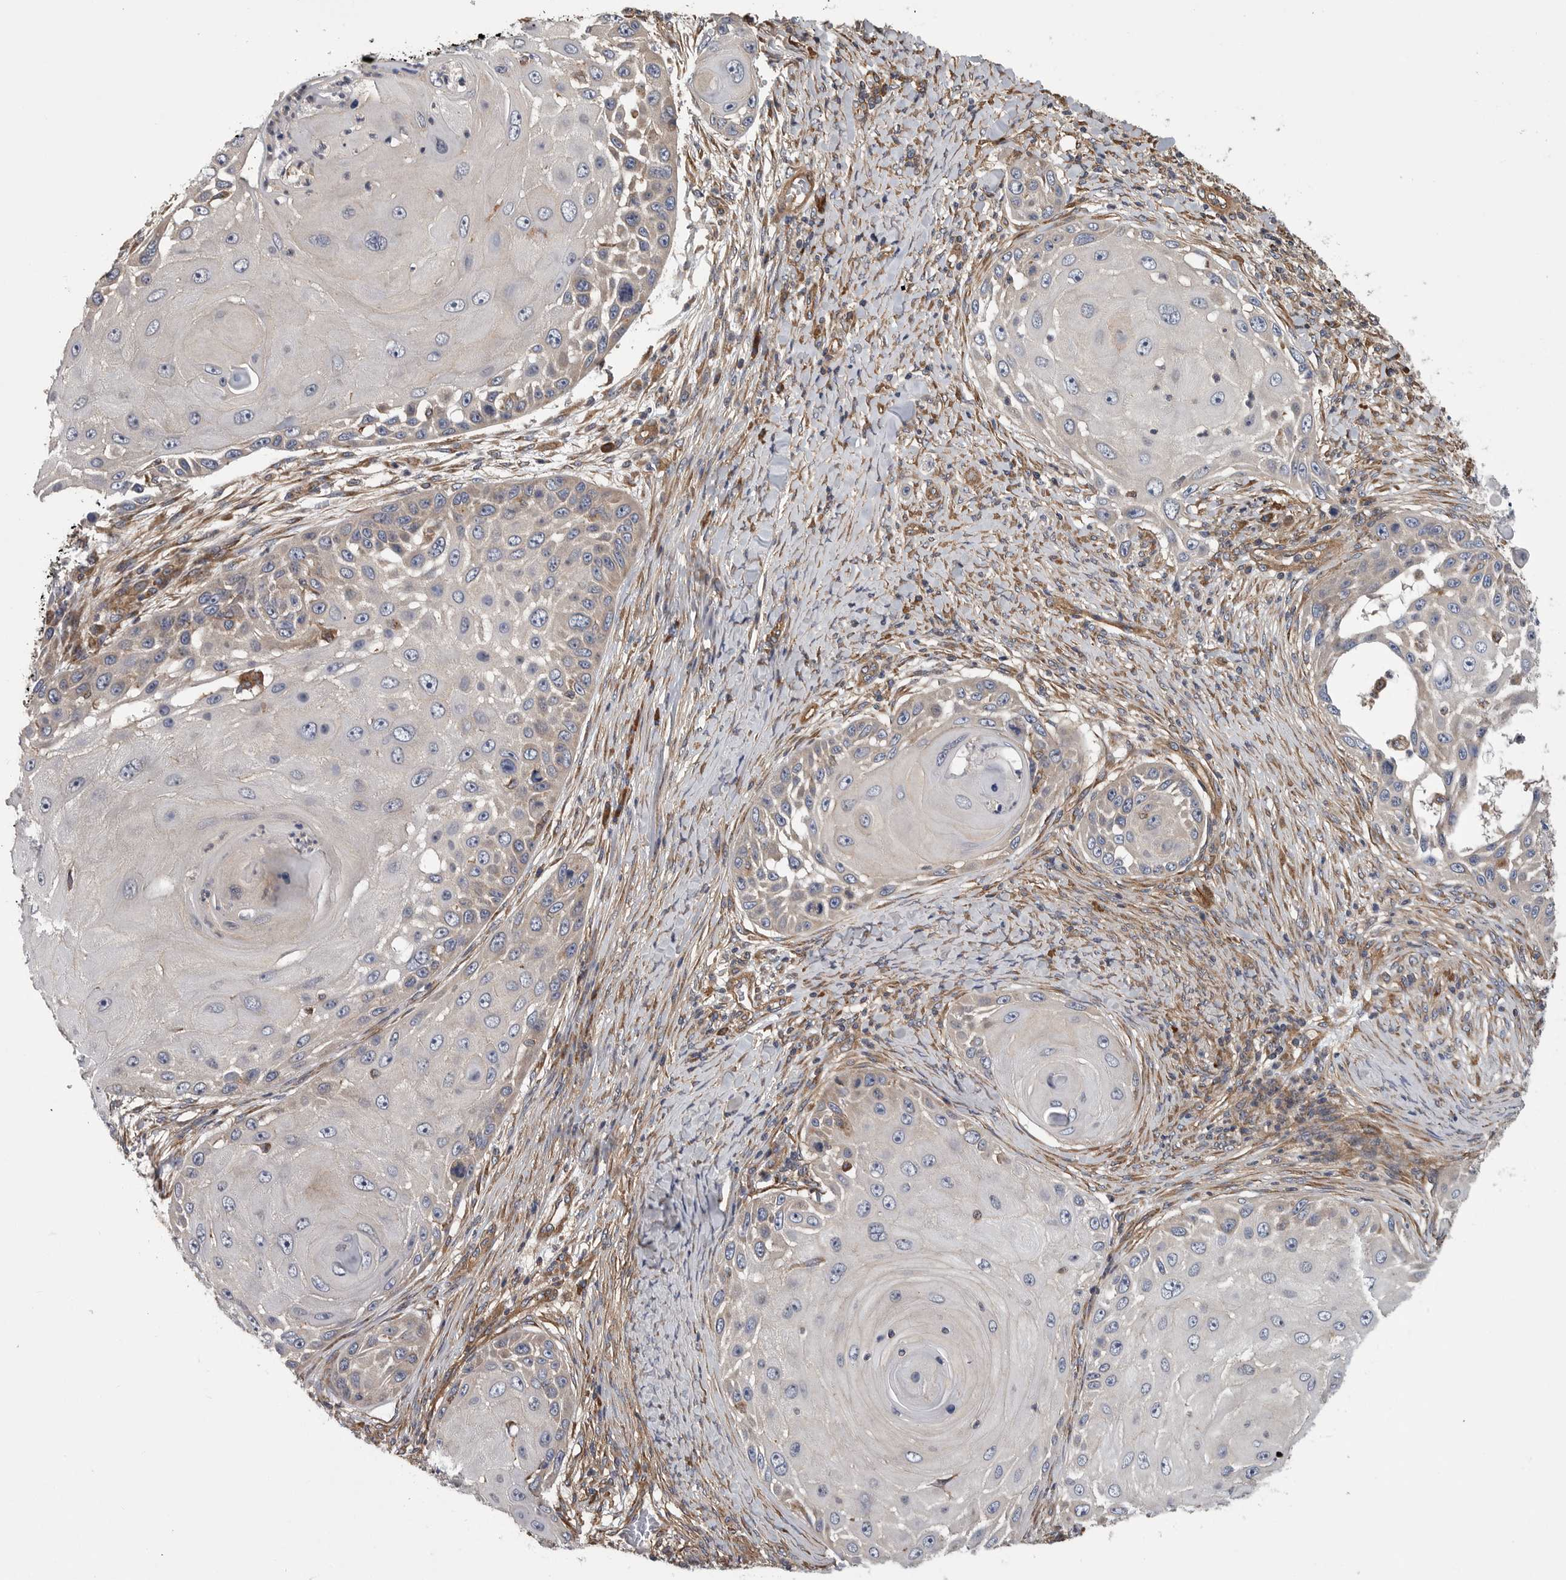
{"staining": {"intensity": "weak", "quantity": "<25%", "location": "cytoplasmic/membranous"}, "tissue": "skin cancer", "cell_type": "Tumor cells", "image_type": "cancer", "snomed": [{"axis": "morphology", "description": "Squamous cell carcinoma, NOS"}, {"axis": "topography", "description": "Skin"}], "caption": "Immunohistochemistry photomicrograph of neoplastic tissue: human skin squamous cell carcinoma stained with DAB (3,3'-diaminobenzidine) reveals no significant protein staining in tumor cells. Nuclei are stained in blue.", "gene": "OXR1", "patient": {"sex": "female", "age": 44}}